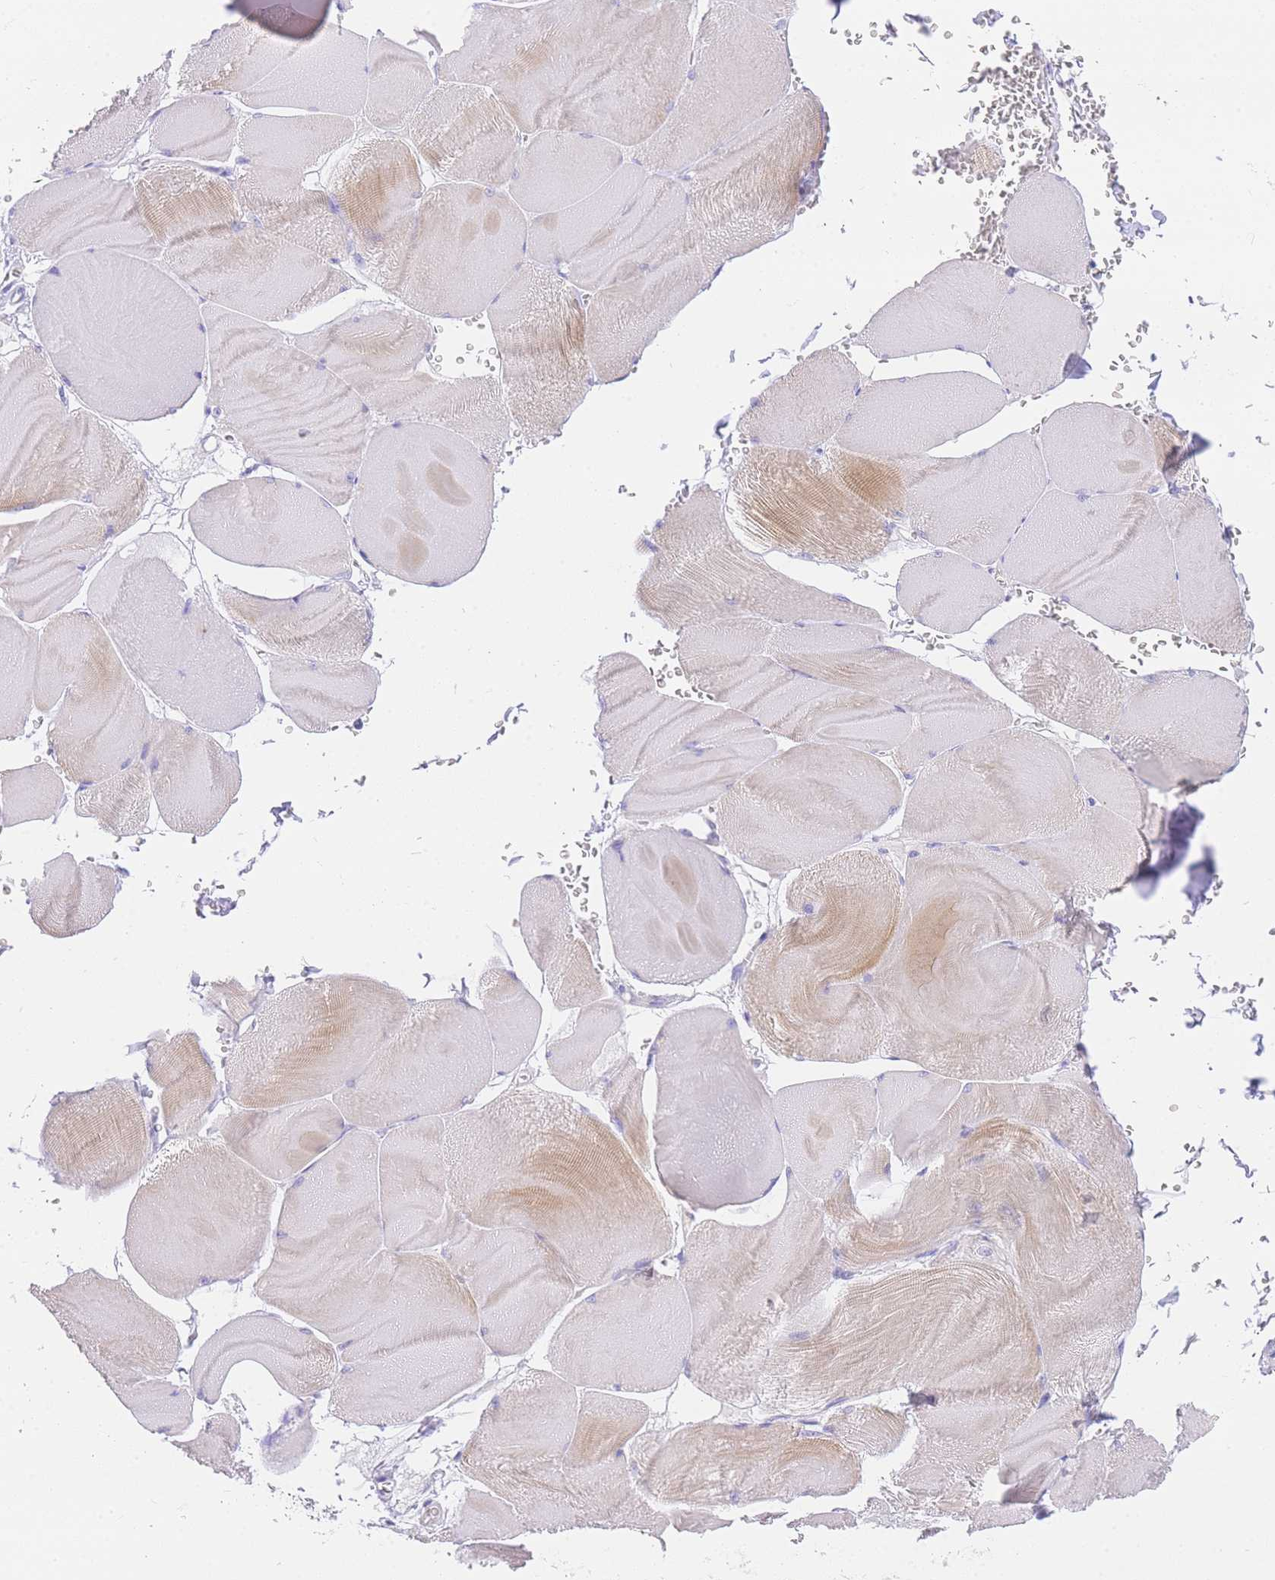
{"staining": {"intensity": "weak", "quantity": "25%-75%", "location": "cytoplasmic/membranous"}, "tissue": "skeletal muscle", "cell_type": "Myocytes", "image_type": "normal", "snomed": [{"axis": "morphology", "description": "Normal tissue, NOS"}, {"axis": "morphology", "description": "Basal cell carcinoma"}, {"axis": "topography", "description": "Skeletal muscle"}], "caption": "Normal skeletal muscle displays weak cytoplasmic/membranous positivity in approximately 25%-75% of myocytes, visualized by immunohistochemistry.", "gene": "UPK1A", "patient": {"sex": "female", "age": 64}}